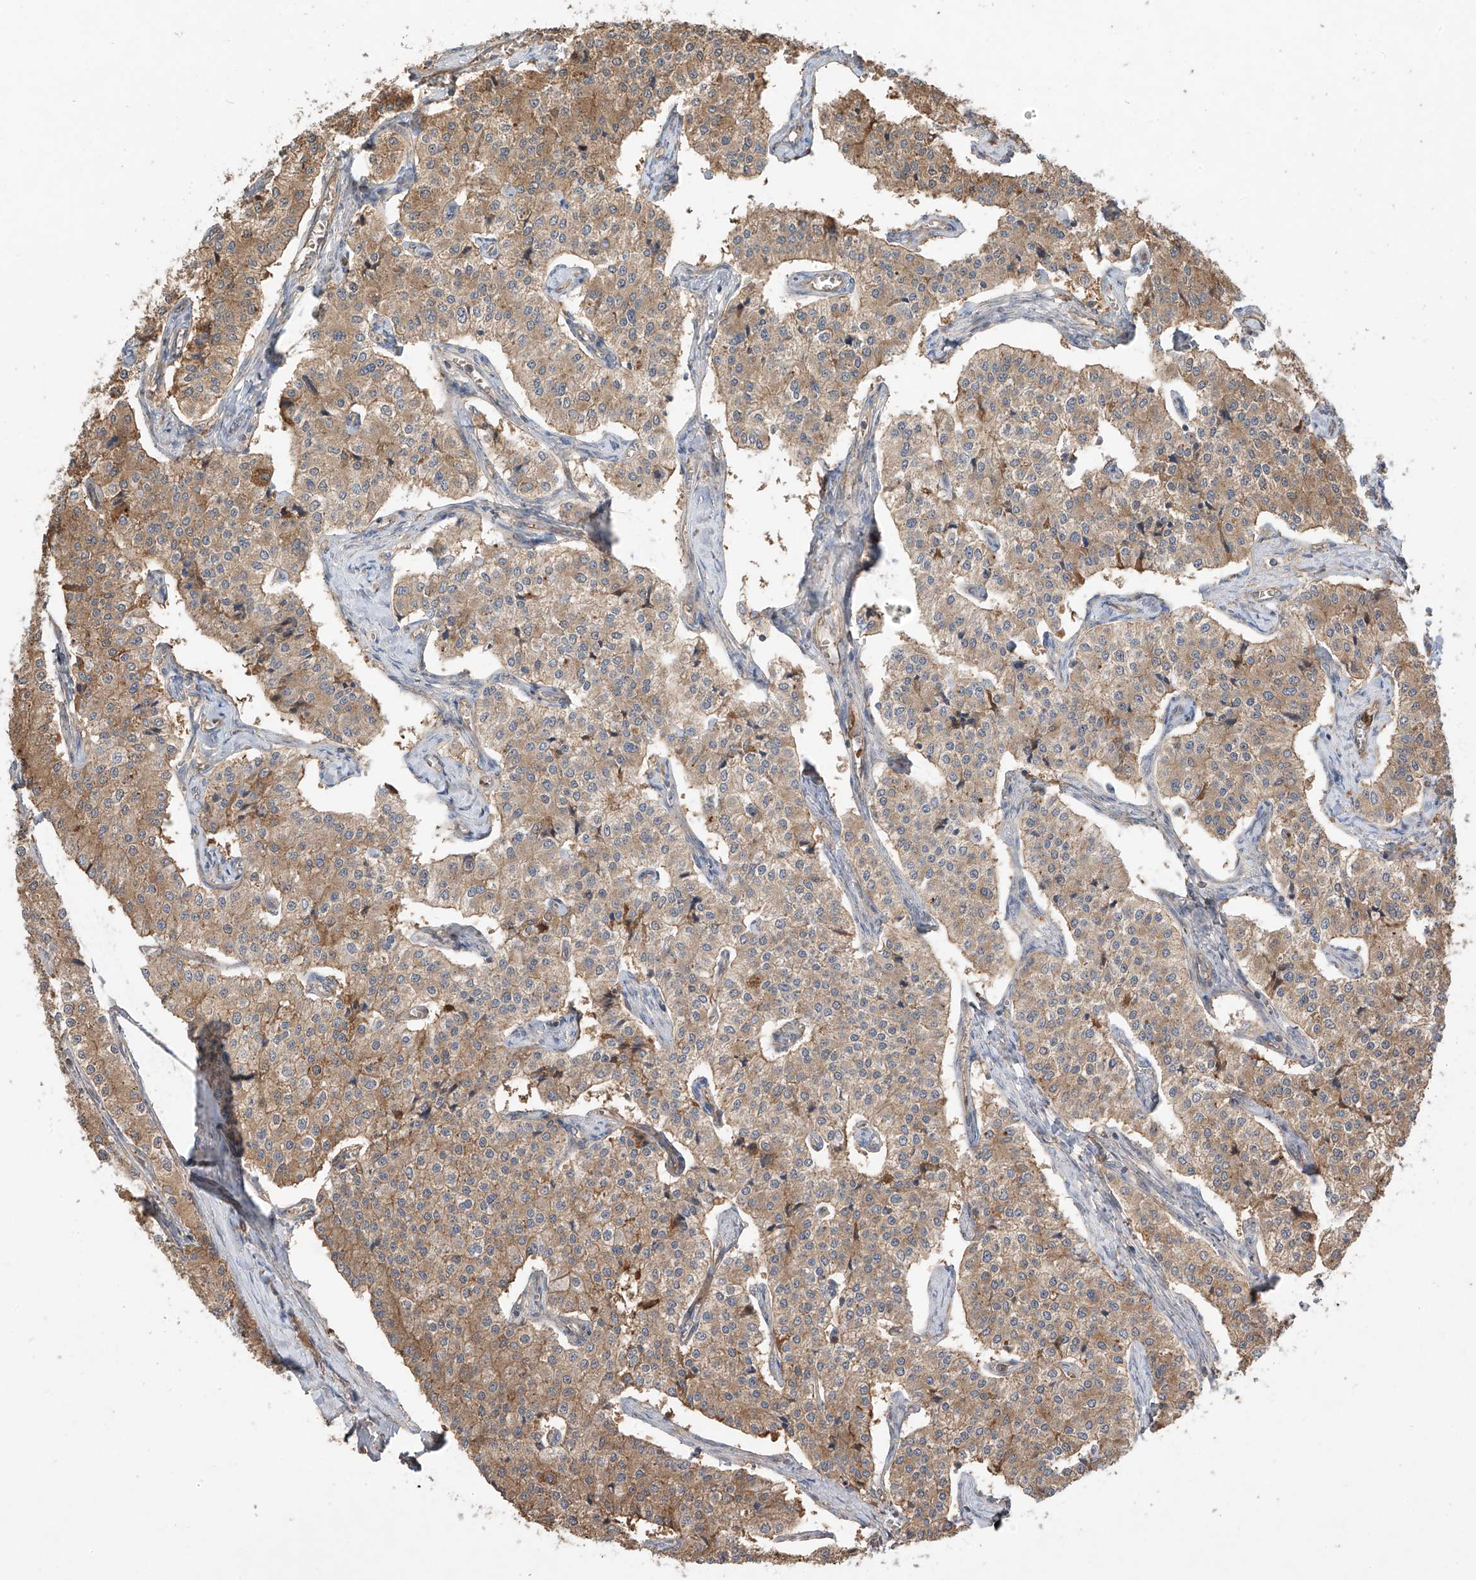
{"staining": {"intensity": "moderate", "quantity": ">75%", "location": "cytoplasmic/membranous"}, "tissue": "carcinoid", "cell_type": "Tumor cells", "image_type": "cancer", "snomed": [{"axis": "morphology", "description": "Carcinoid, malignant, NOS"}, {"axis": "topography", "description": "Colon"}], "caption": "Human carcinoid stained with a brown dye exhibits moderate cytoplasmic/membranous positive expression in about >75% of tumor cells.", "gene": "CACNA2D4", "patient": {"sex": "female", "age": 52}}